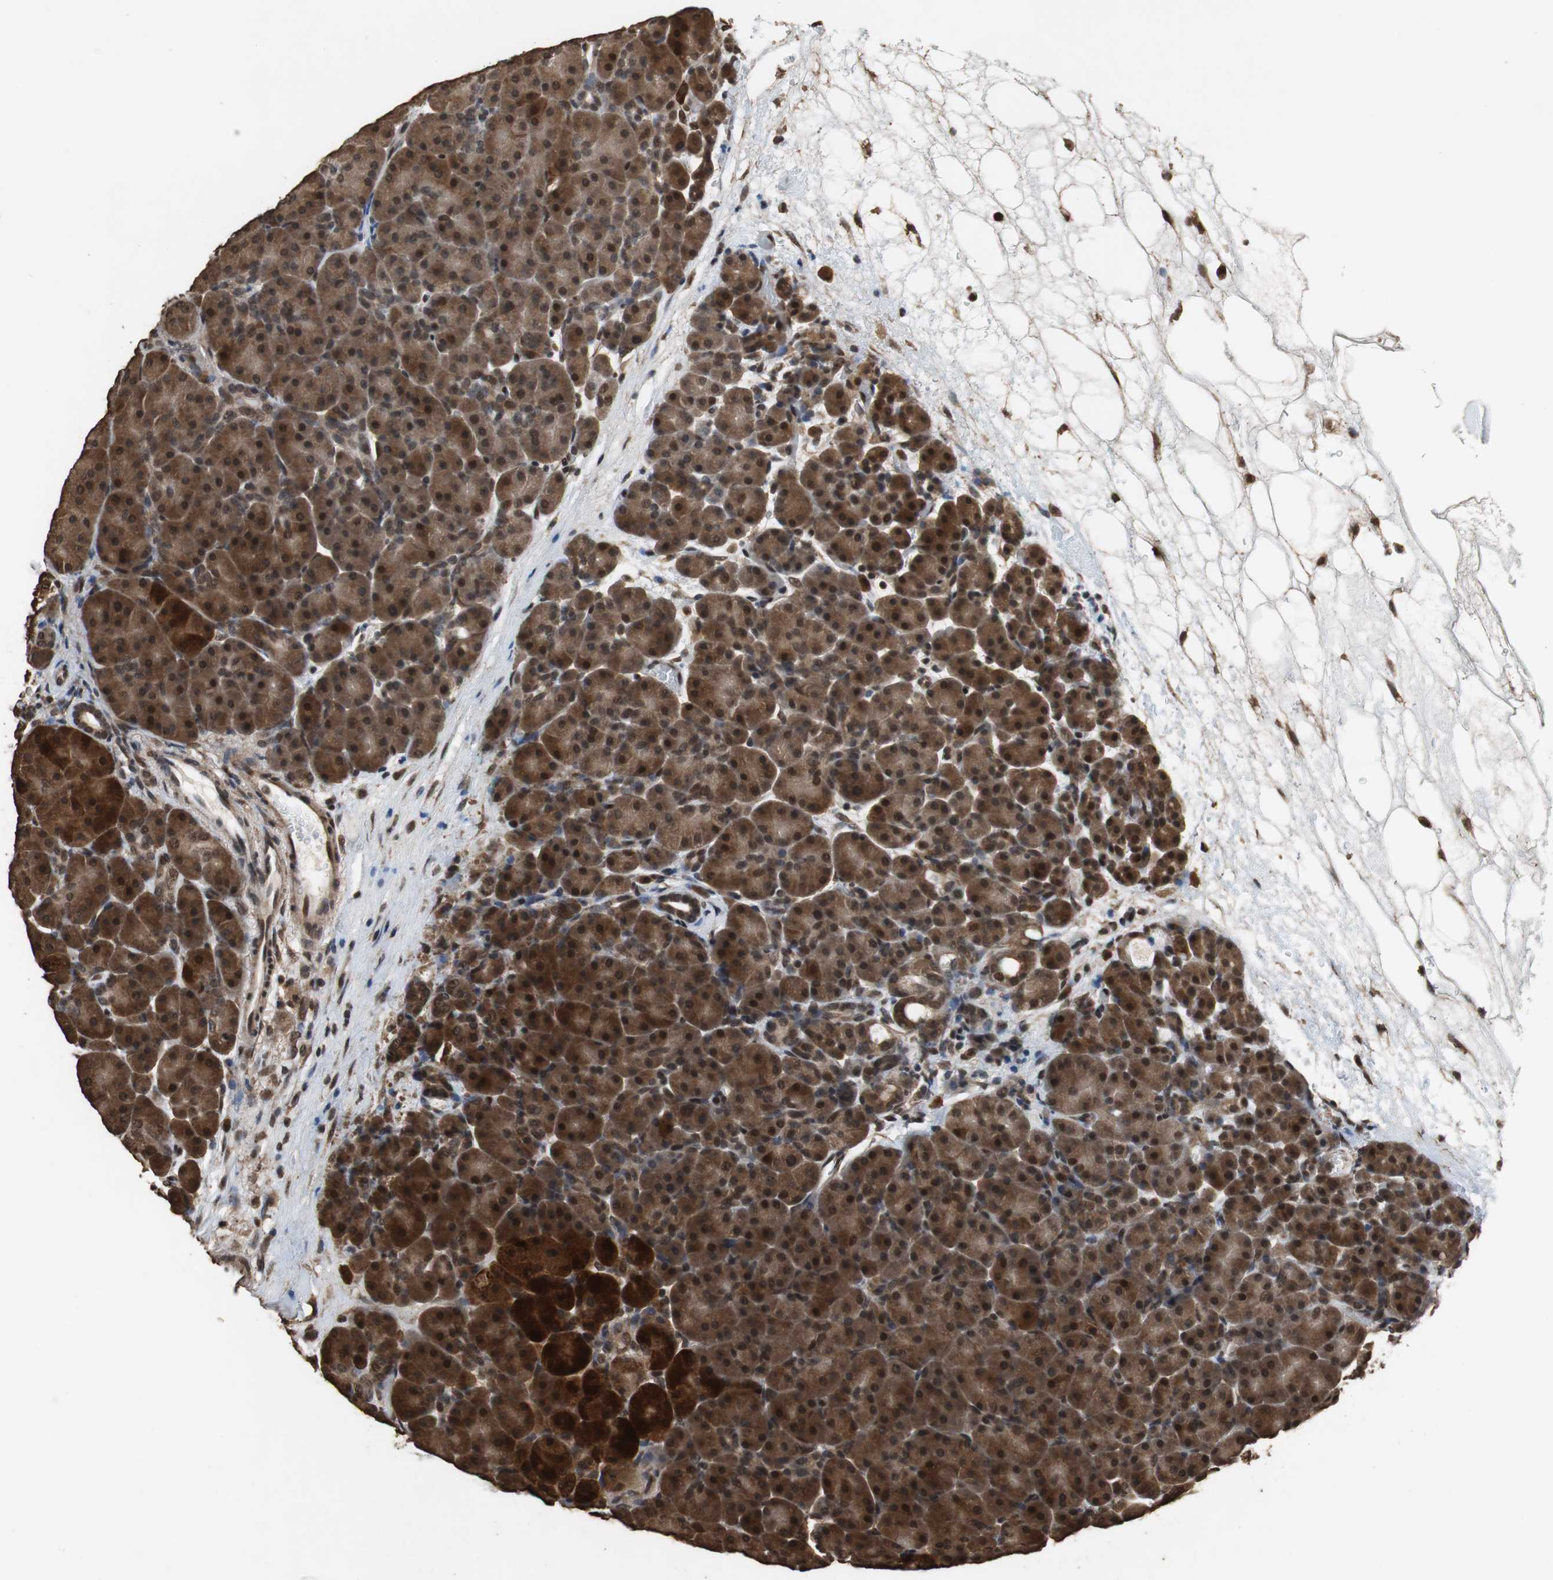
{"staining": {"intensity": "strong", "quantity": ">75%", "location": "cytoplasmic/membranous,nuclear"}, "tissue": "pancreas", "cell_type": "Exocrine glandular cells", "image_type": "normal", "snomed": [{"axis": "morphology", "description": "Normal tissue, NOS"}, {"axis": "topography", "description": "Pancreas"}], "caption": "Strong cytoplasmic/membranous,nuclear positivity is identified in approximately >75% of exocrine glandular cells in normal pancreas.", "gene": "ZNF18", "patient": {"sex": "male", "age": 66}}